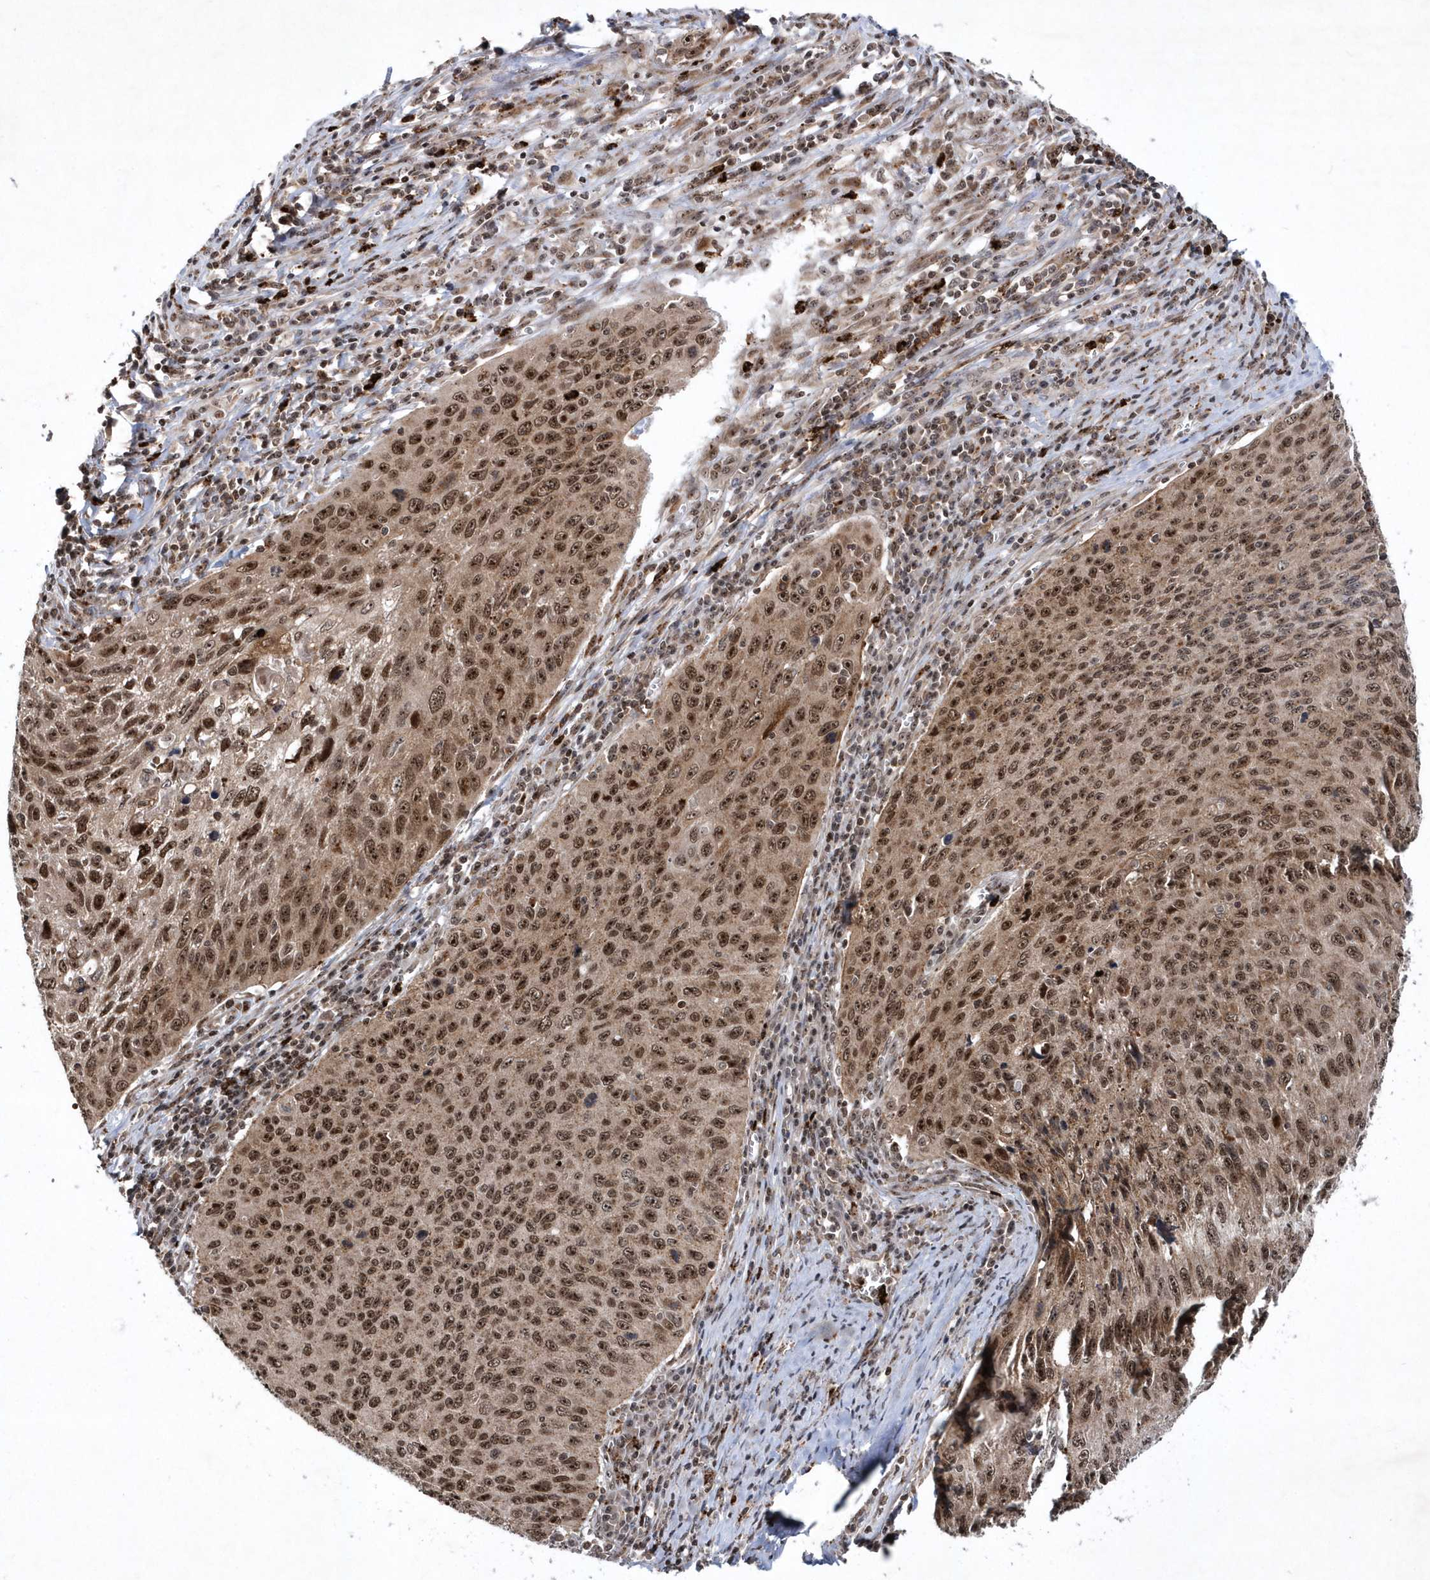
{"staining": {"intensity": "strong", "quantity": ">75%", "location": "cytoplasmic/membranous,nuclear"}, "tissue": "cervical cancer", "cell_type": "Tumor cells", "image_type": "cancer", "snomed": [{"axis": "morphology", "description": "Squamous cell carcinoma, NOS"}, {"axis": "topography", "description": "Cervix"}], "caption": "This is a photomicrograph of immunohistochemistry staining of cervical cancer, which shows strong staining in the cytoplasmic/membranous and nuclear of tumor cells.", "gene": "SOWAHB", "patient": {"sex": "female", "age": 53}}